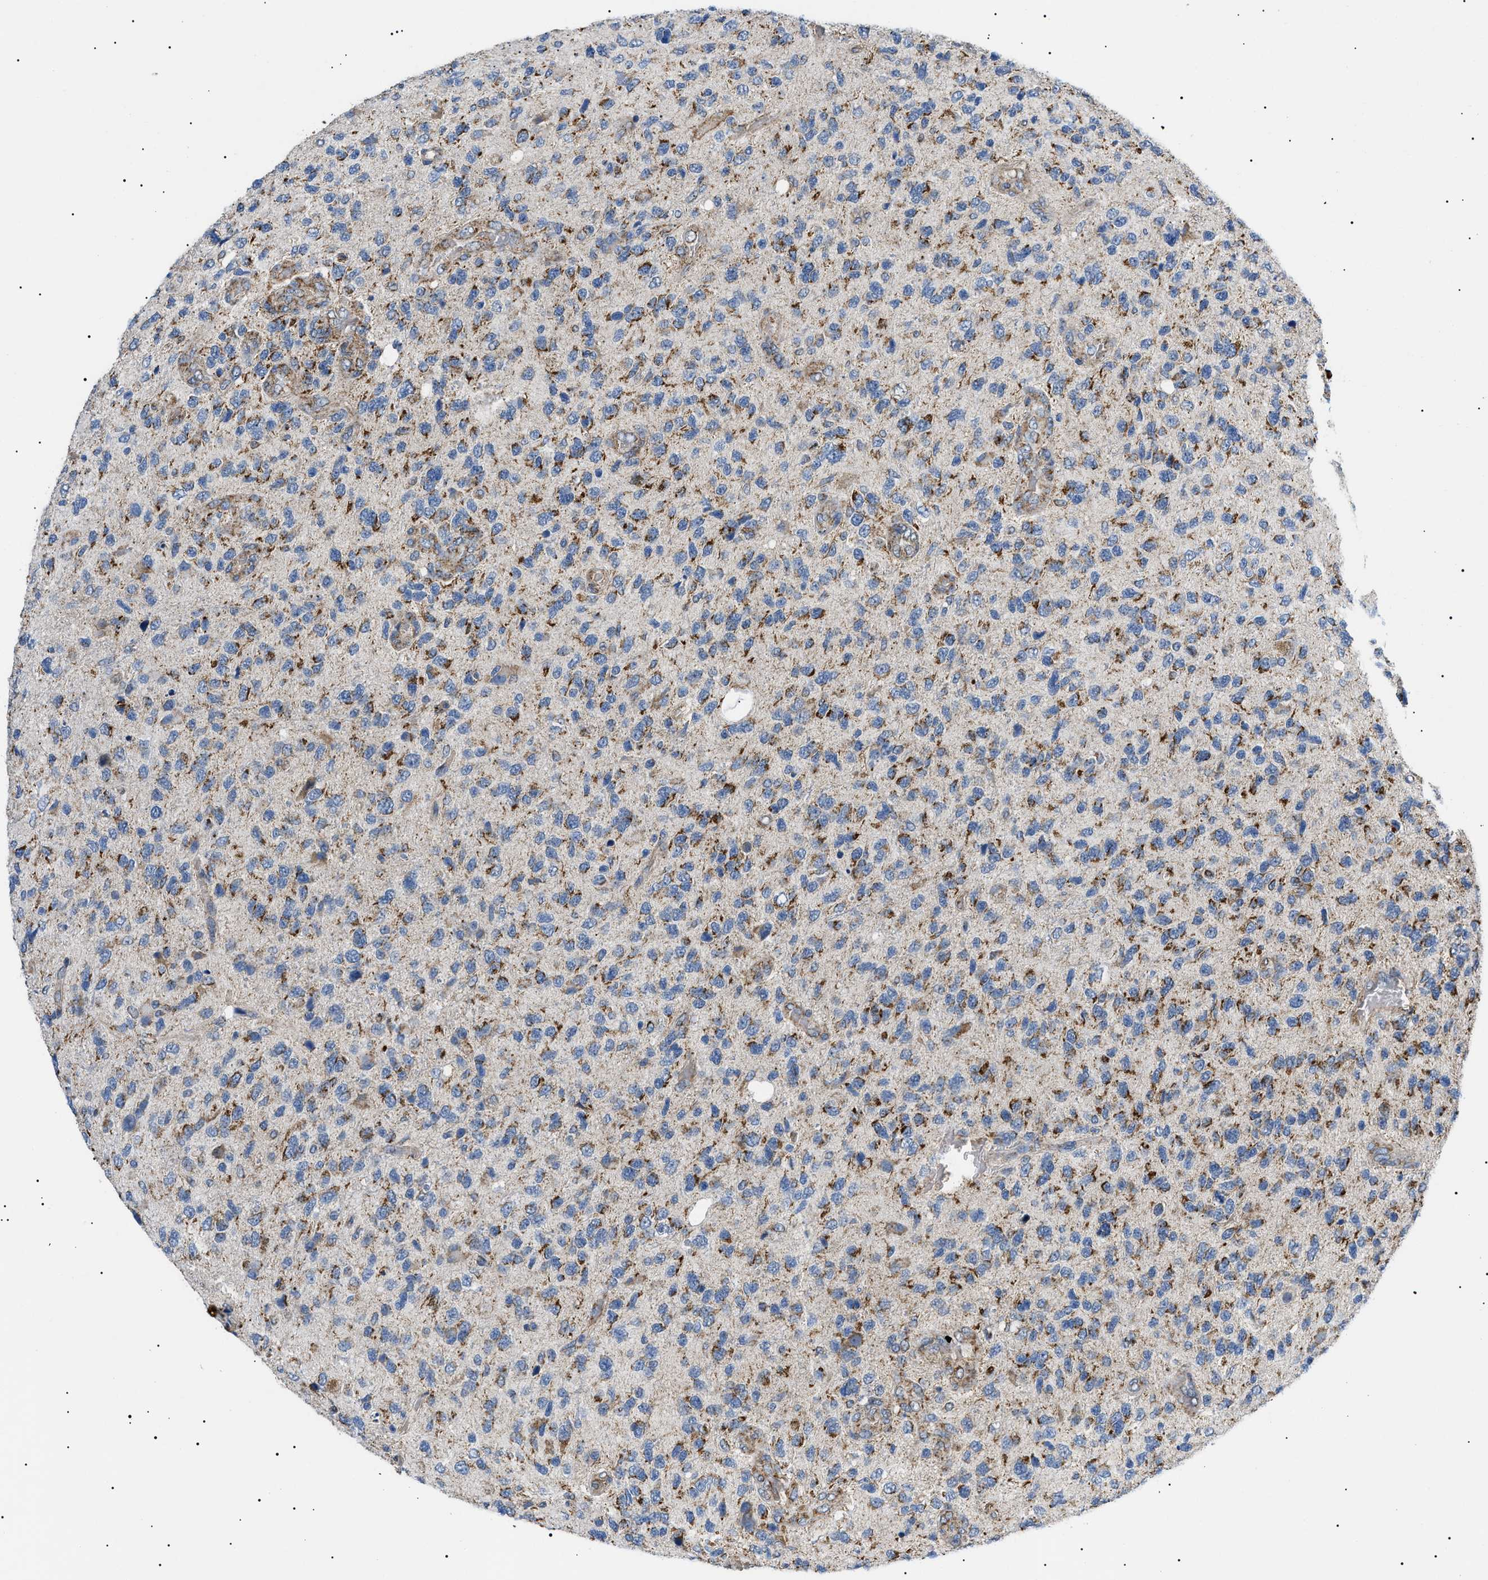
{"staining": {"intensity": "moderate", "quantity": "25%-75%", "location": "cytoplasmic/membranous"}, "tissue": "glioma", "cell_type": "Tumor cells", "image_type": "cancer", "snomed": [{"axis": "morphology", "description": "Glioma, malignant, High grade"}, {"axis": "topography", "description": "Brain"}], "caption": "This histopathology image reveals IHC staining of human glioma, with medium moderate cytoplasmic/membranous staining in approximately 25%-75% of tumor cells.", "gene": "TOMM6", "patient": {"sex": "female", "age": 58}}